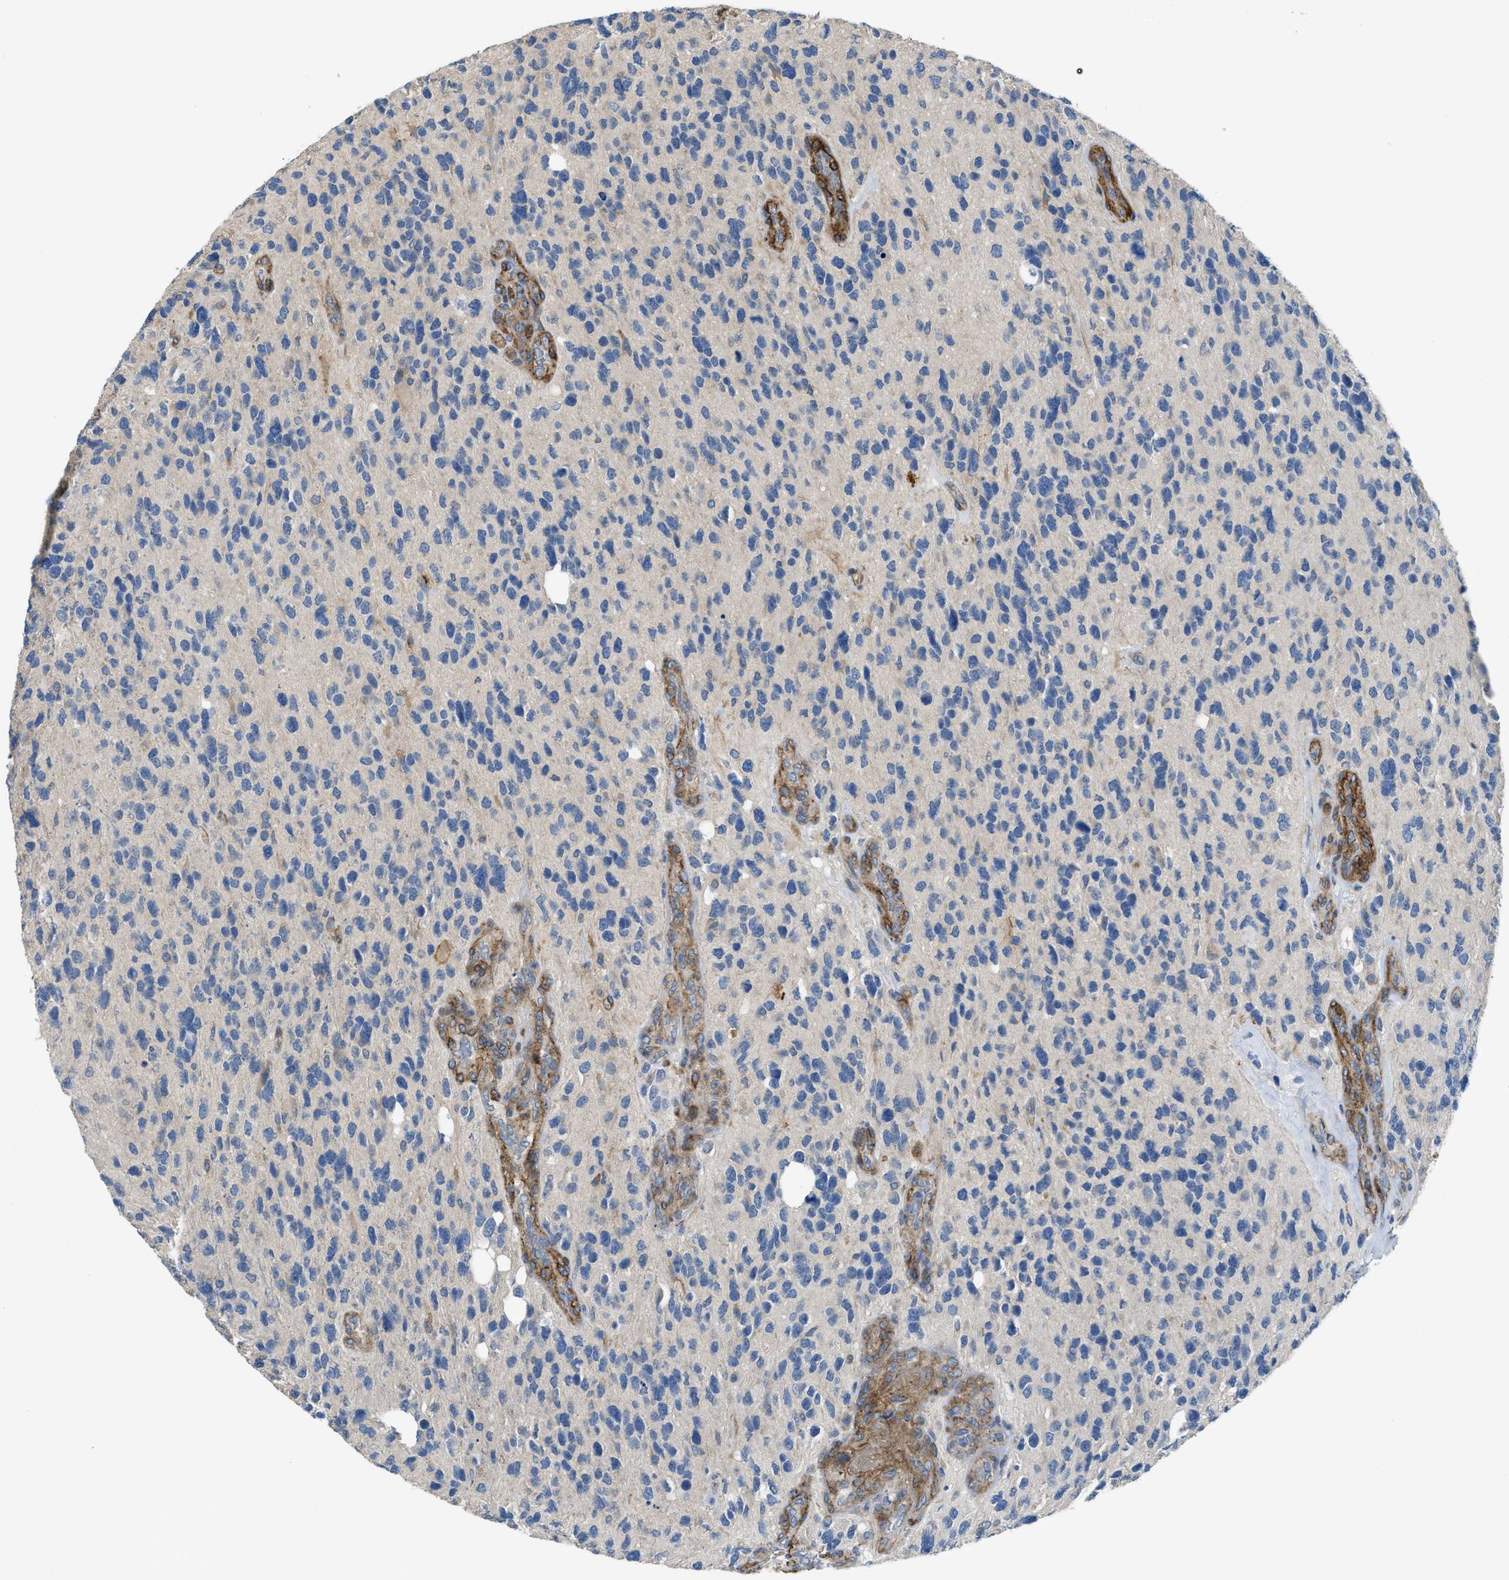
{"staining": {"intensity": "negative", "quantity": "none", "location": "none"}, "tissue": "glioma", "cell_type": "Tumor cells", "image_type": "cancer", "snomed": [{"axis": "morphology", "description": "Glioma, malignant, High grade"}, {"axis": "topography", "description": "Brain"}], "caption": "The immunohistochemistry (IHC) image has no significant positivity in tumor cells of glioma tissue.", "gene": "BMPR1A", "patient": {"sex": "female", "age": 58}}